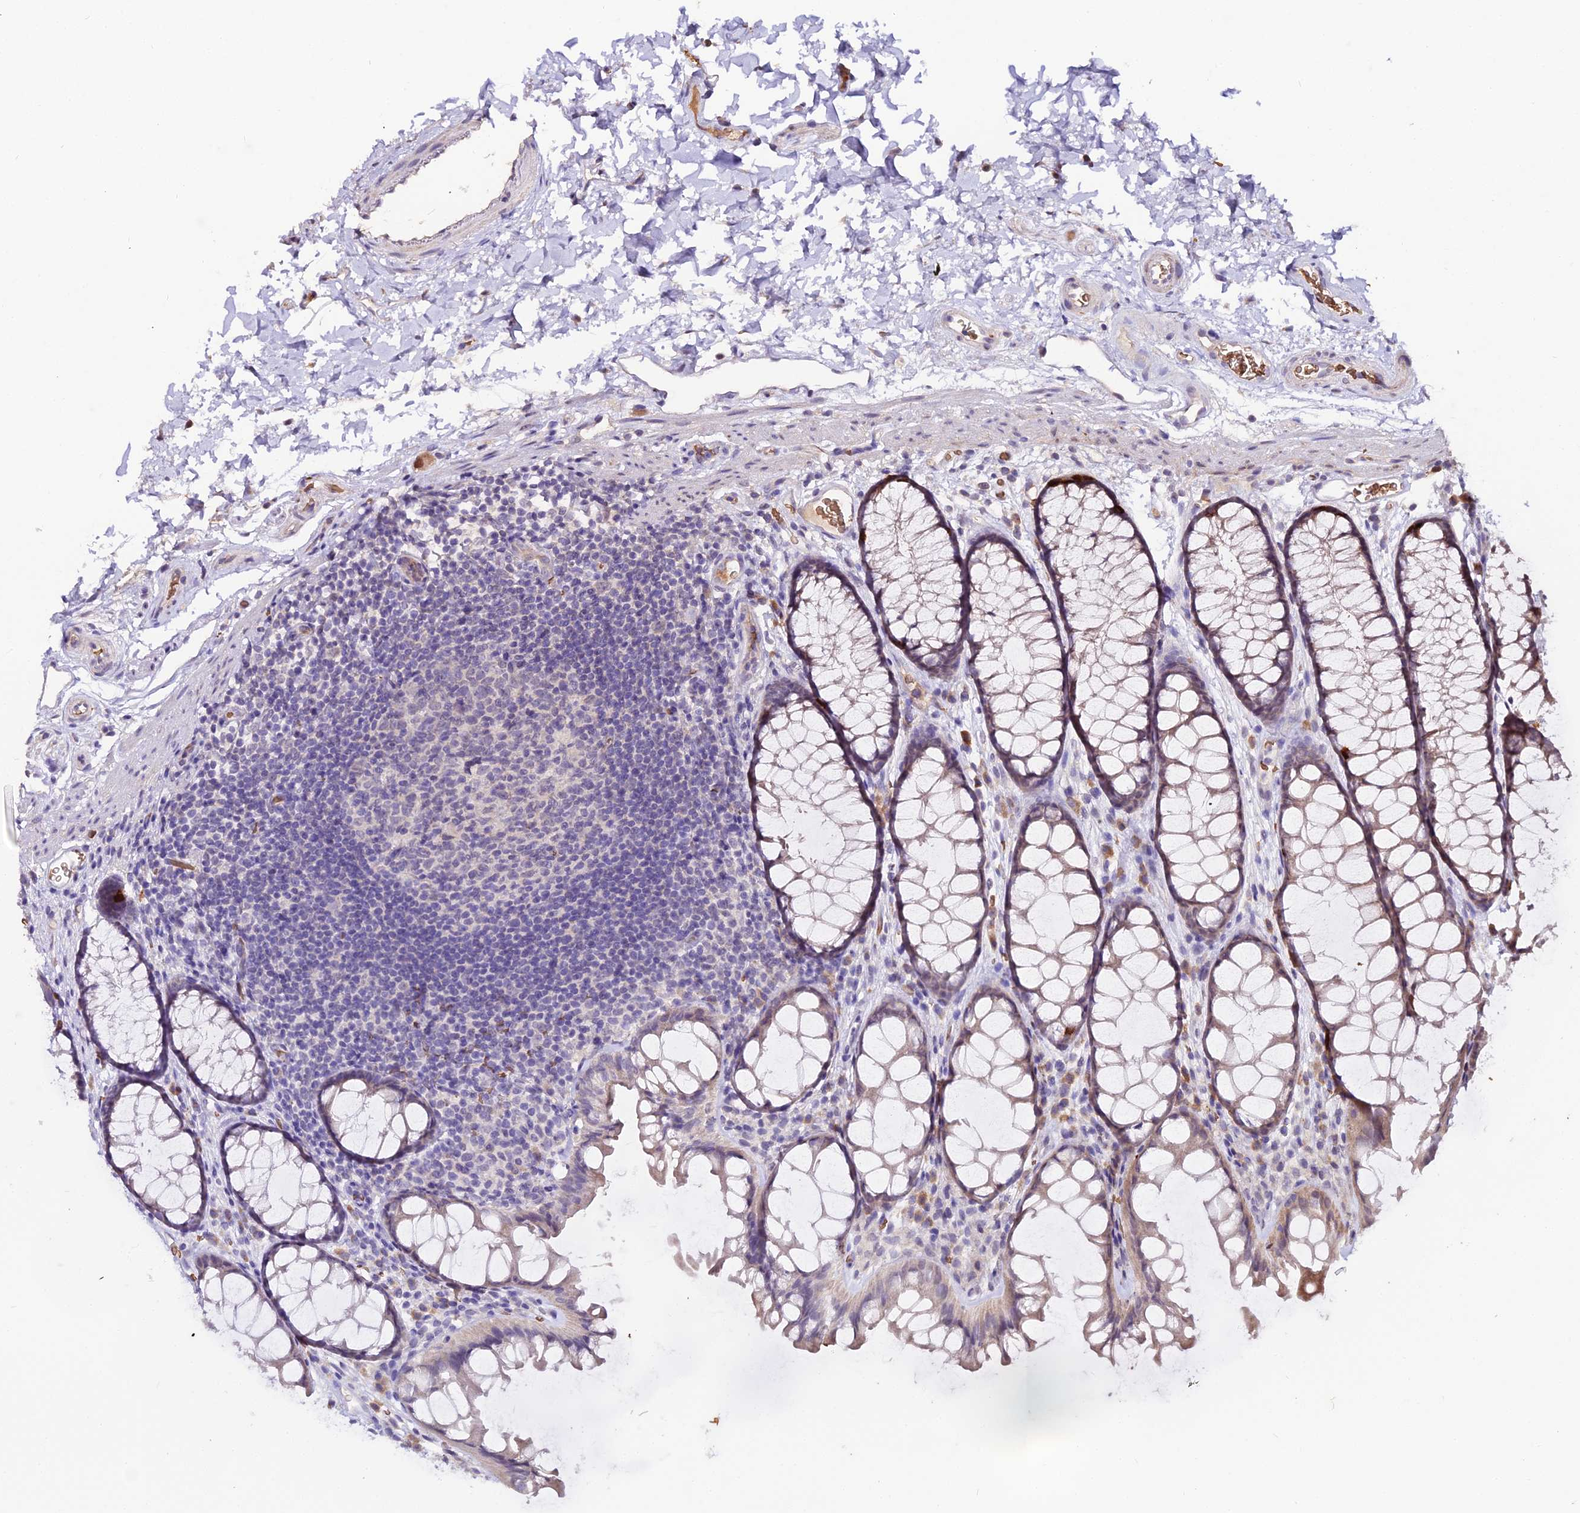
{"staining": {"intensity": "weak", "quantity": "25%-75%", "location": "cytoplasmic/membranous"}, "tissue": "colon", "cell_type": "Endothelial cells", "image_type": "normal", "snomed": [{"axis": "morphology", "description": "Normal tissue, NOS"}, {"axis": "topography", "description": "Colon"}], "caption": "IHC of benign human colon reveals low levels of weak cytoplasmic/membranous expression in approximately 25%-75% of endothelial cells. Nuclei are stained in blue.", "gene": "ZDBF2", "patient": {"sex": "female", "age": 82}}